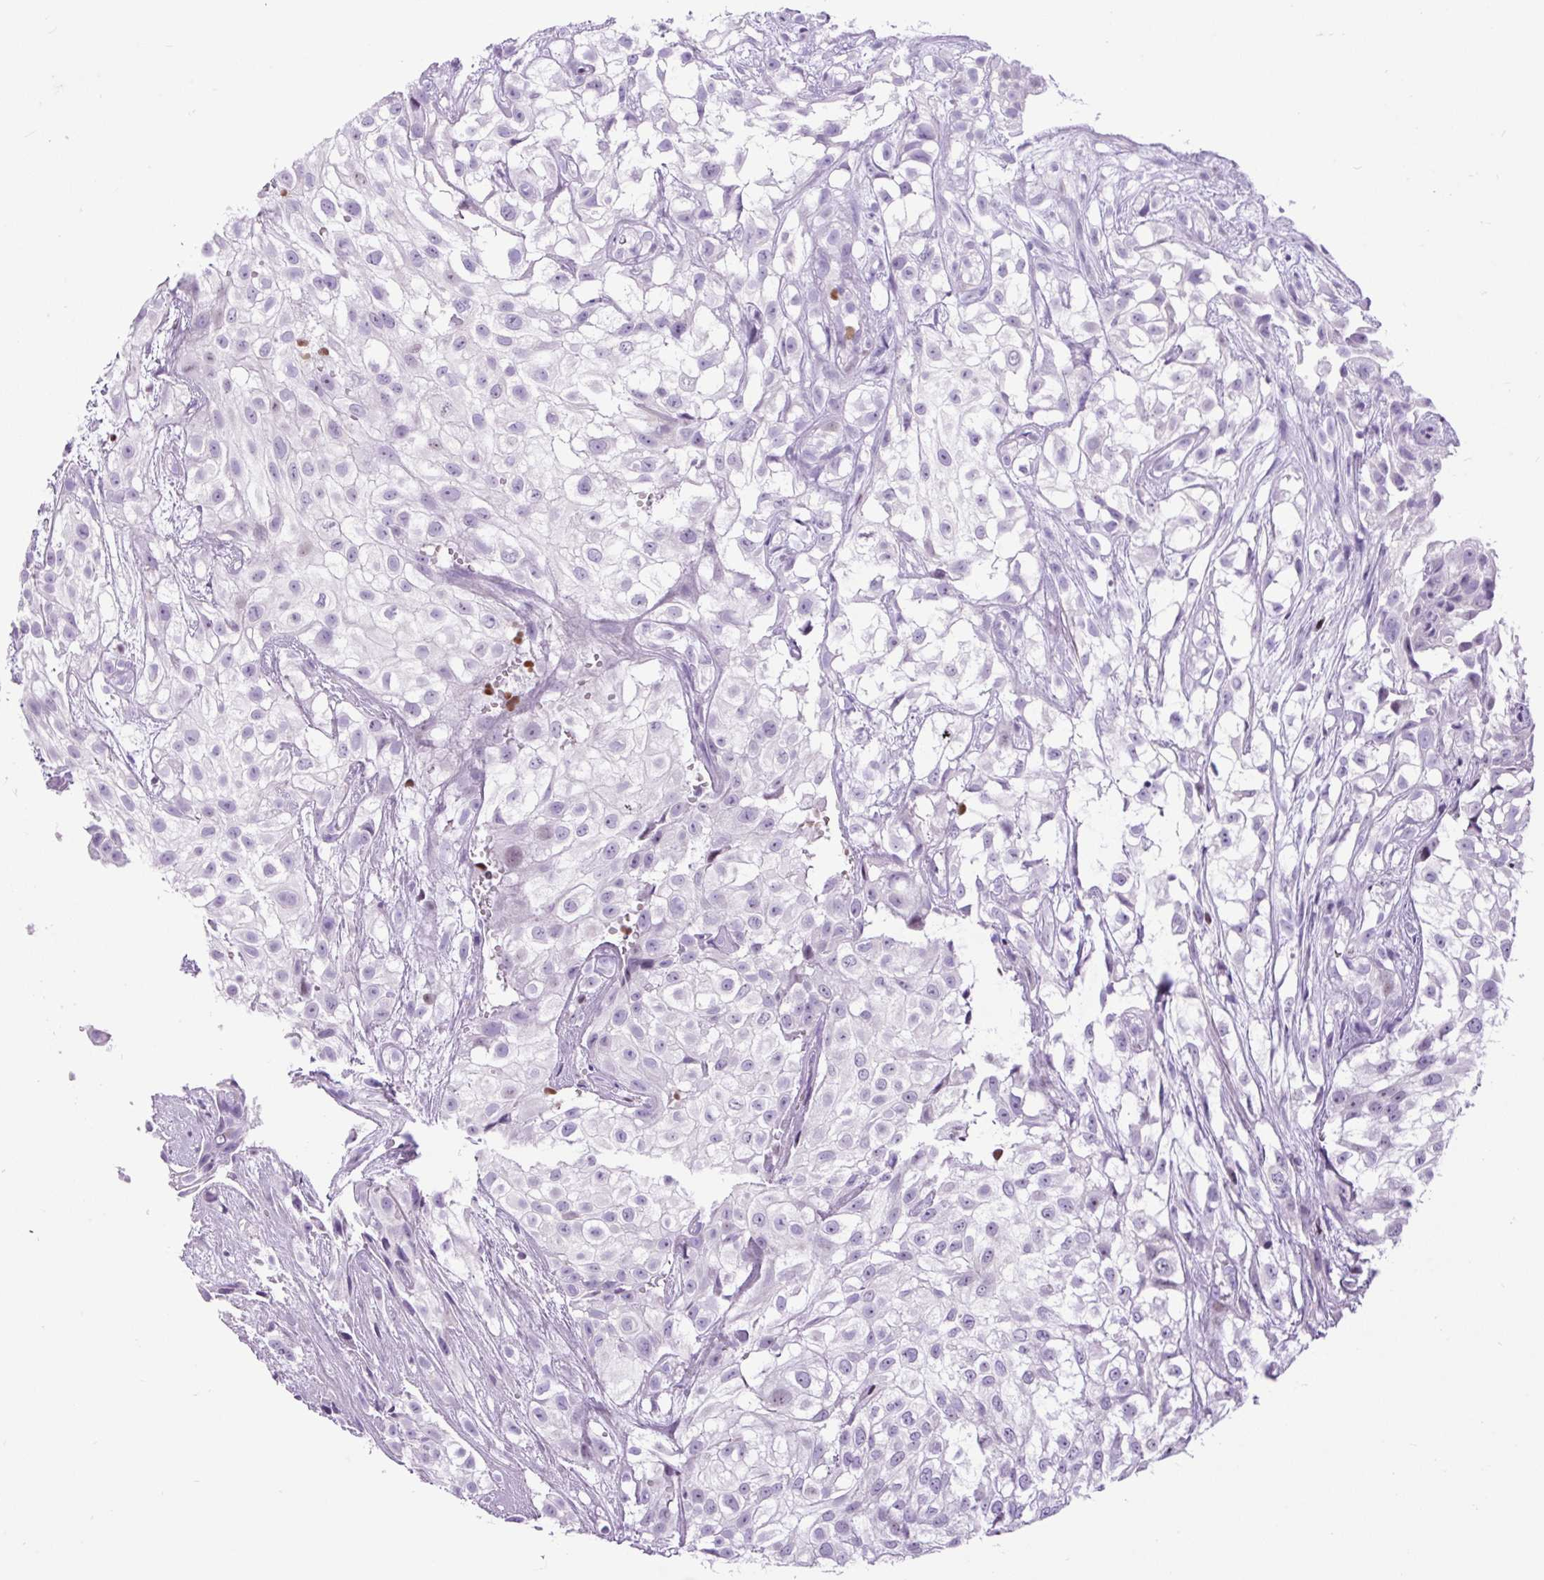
{"staining": {"intensity": "negative", "quantity": "none", "location": "none"}, "tissue": "urothelial cancer", "cell_type": "Tumor cells", "image_type": "cancer", "snomed": [{"axis": "morphology", "description": "Urothelial carcinoma, High grade"}, {"axis": "topography", "description": "Urinary bladder"}], "caption": "An image of human urothelial cancer is negative for staining in tumor cells. (Immunohistochemistry, brightfield microscopy, high magnification).", "gene": "SPC24", "patient": {"sex": "male", "age": 56}}